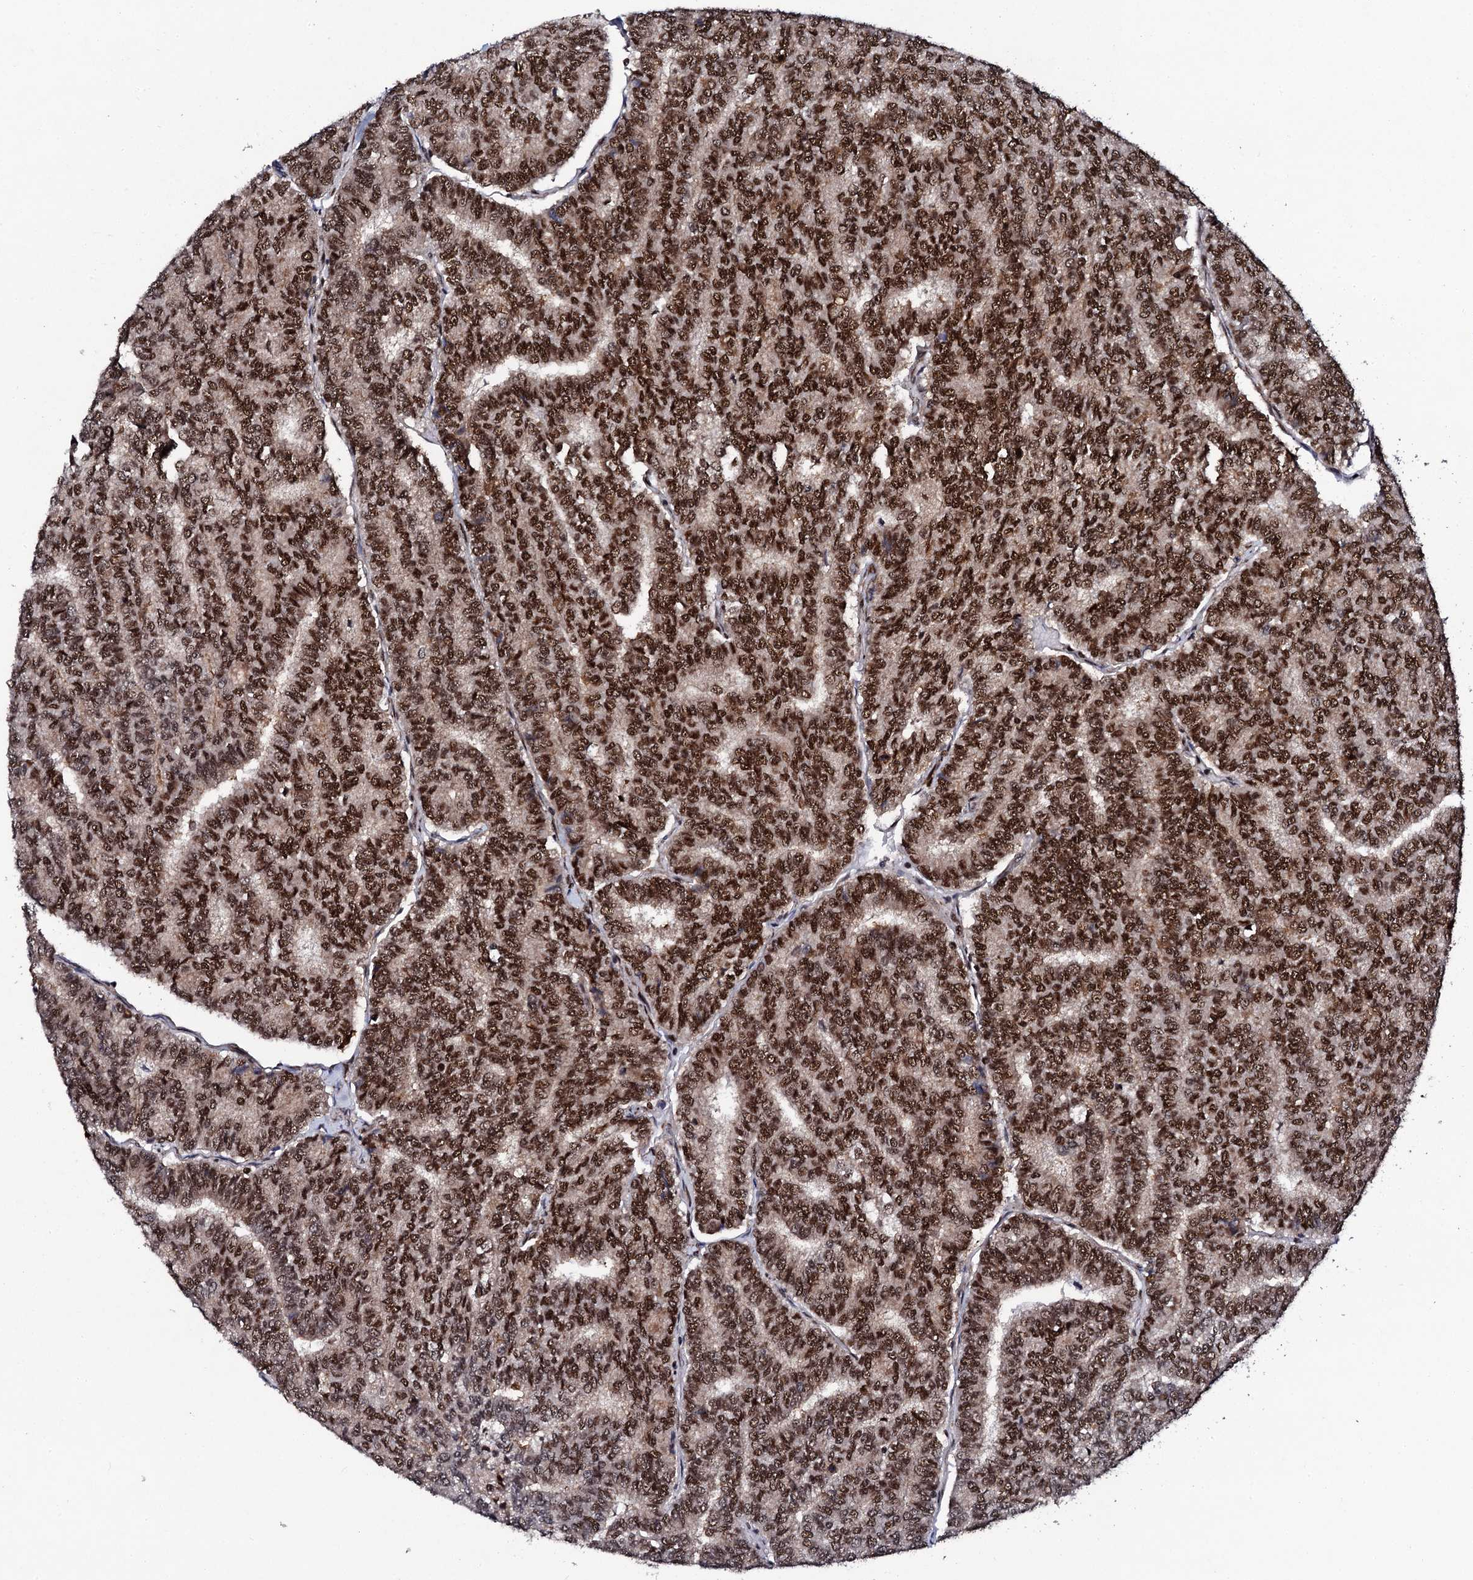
{"staining": {"intensity": "strong", "quantity": ">75%", "location": "nuclear"}, "tissue": "thyroid cancer", "cell_type": "Tumor cells", "image_type": "cancer", "snomed": [{"axis": "morphology", "description": "Papillary adenocarcinoma, NOS"}, {"axis": "topography", "description": "Thyroid gland"}], "caption": "Thyroid cancer stained for a protein (brown) displays strong nuclear positive expression in approximately >75% of tumor cells.", "gene": "CSTF3", "patient": {"sex": "female", "age": 35}}